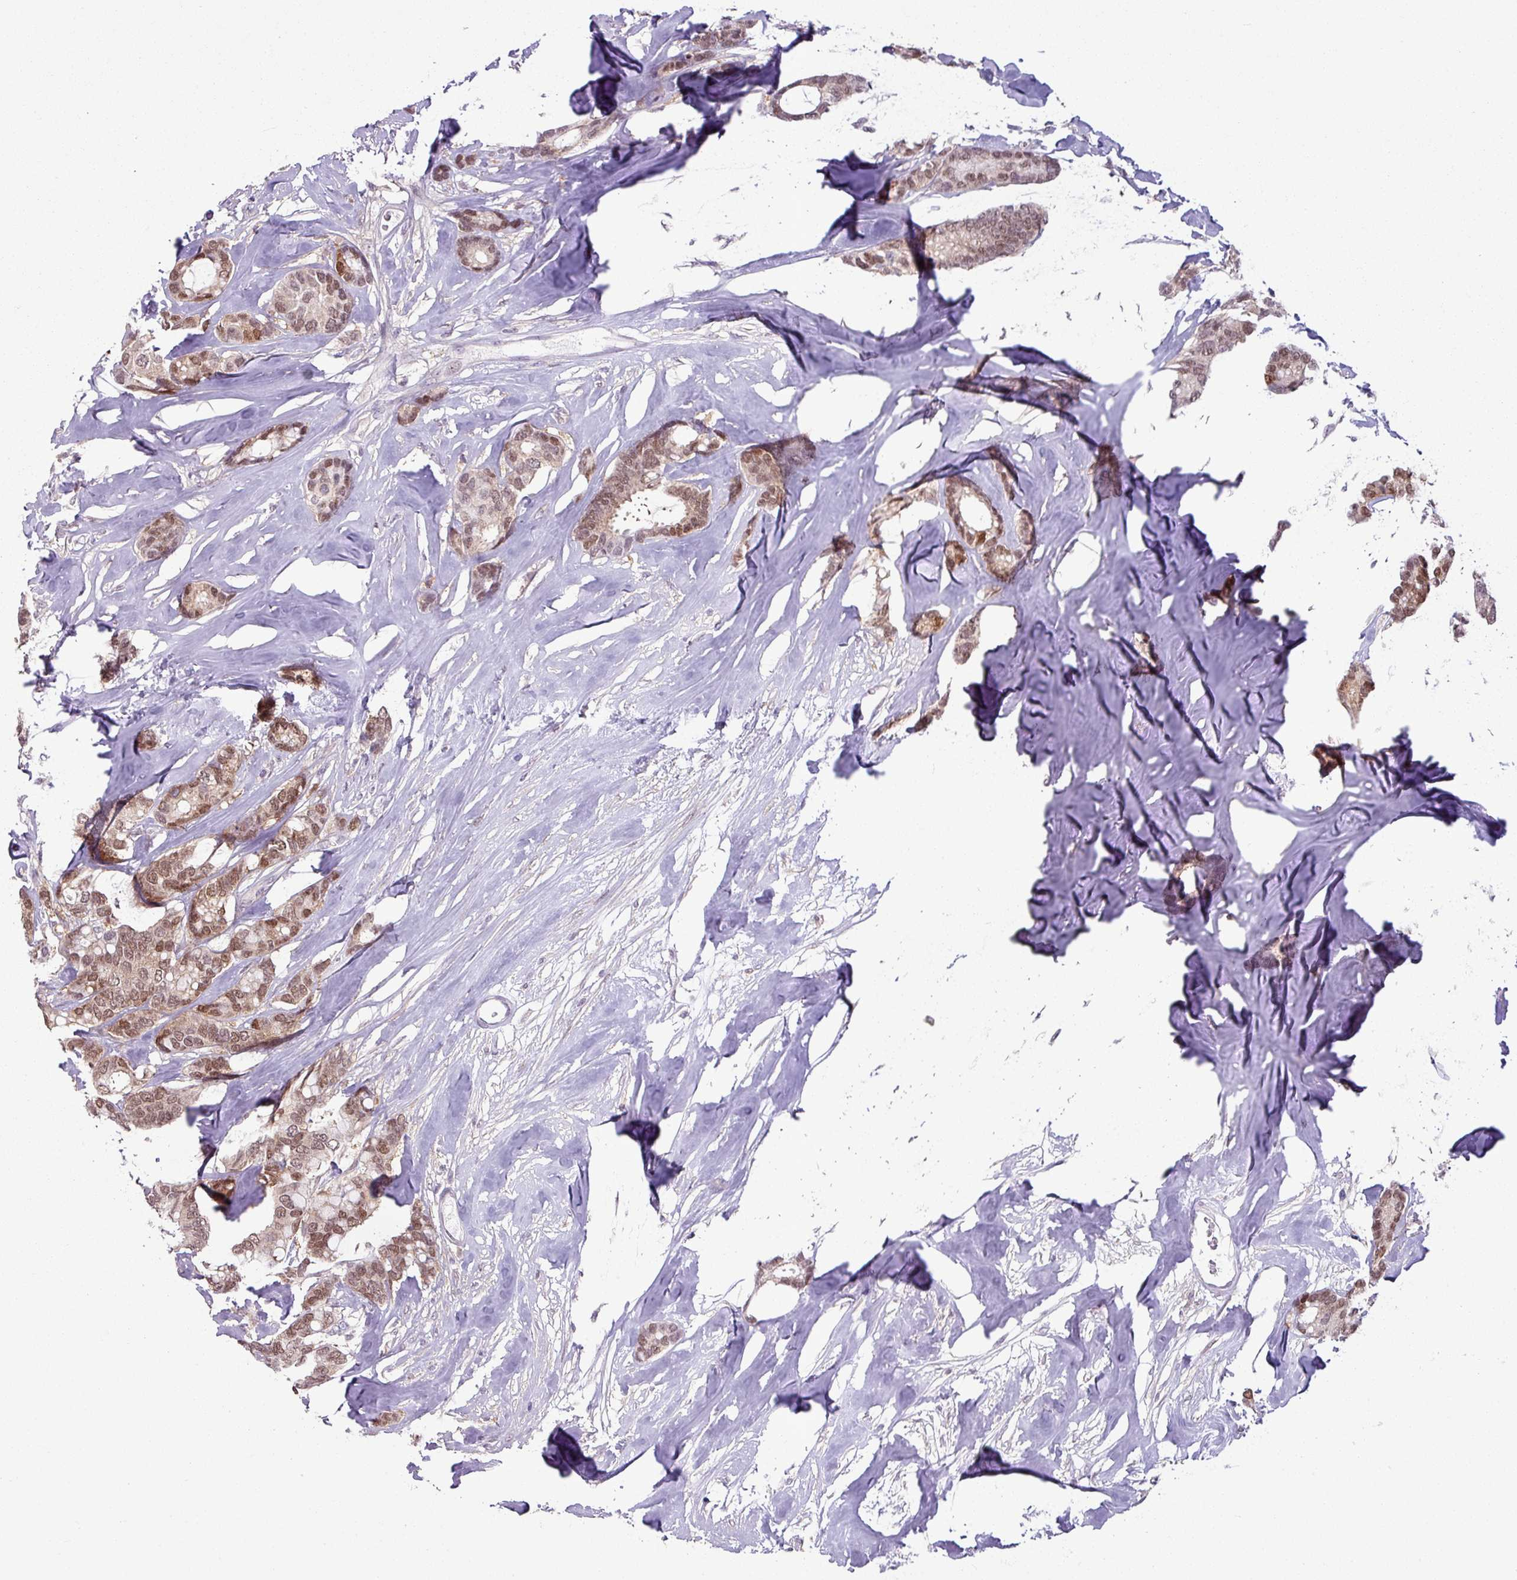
{"staining": {"intensity": "moderate", "quantity": ">75%", "location": "nuclear"}, "tissue": "breast cancer", "cell_type": "Tumor cells", "image_type": "cancer", "snomed": [{"axis": "morphology", "description": "Duct carcinoma"}, {"axis": "topography", "description": "Breast"}], "caption": "Immunohistochemistry (IHC) staining of breast cancer, which demonstrates medium levels of moderate nuclear staining in approximately >75% of tumor cells indicating moderate nuclear protein staining. The staining was performed using DAB (3,3'-diaminobenzidine) (brown) for protein detection and nuclei were counterstained in hematoxylin (blue).", "gene": "TTLL12", "patient": {"sex": "female", "age": 87}}